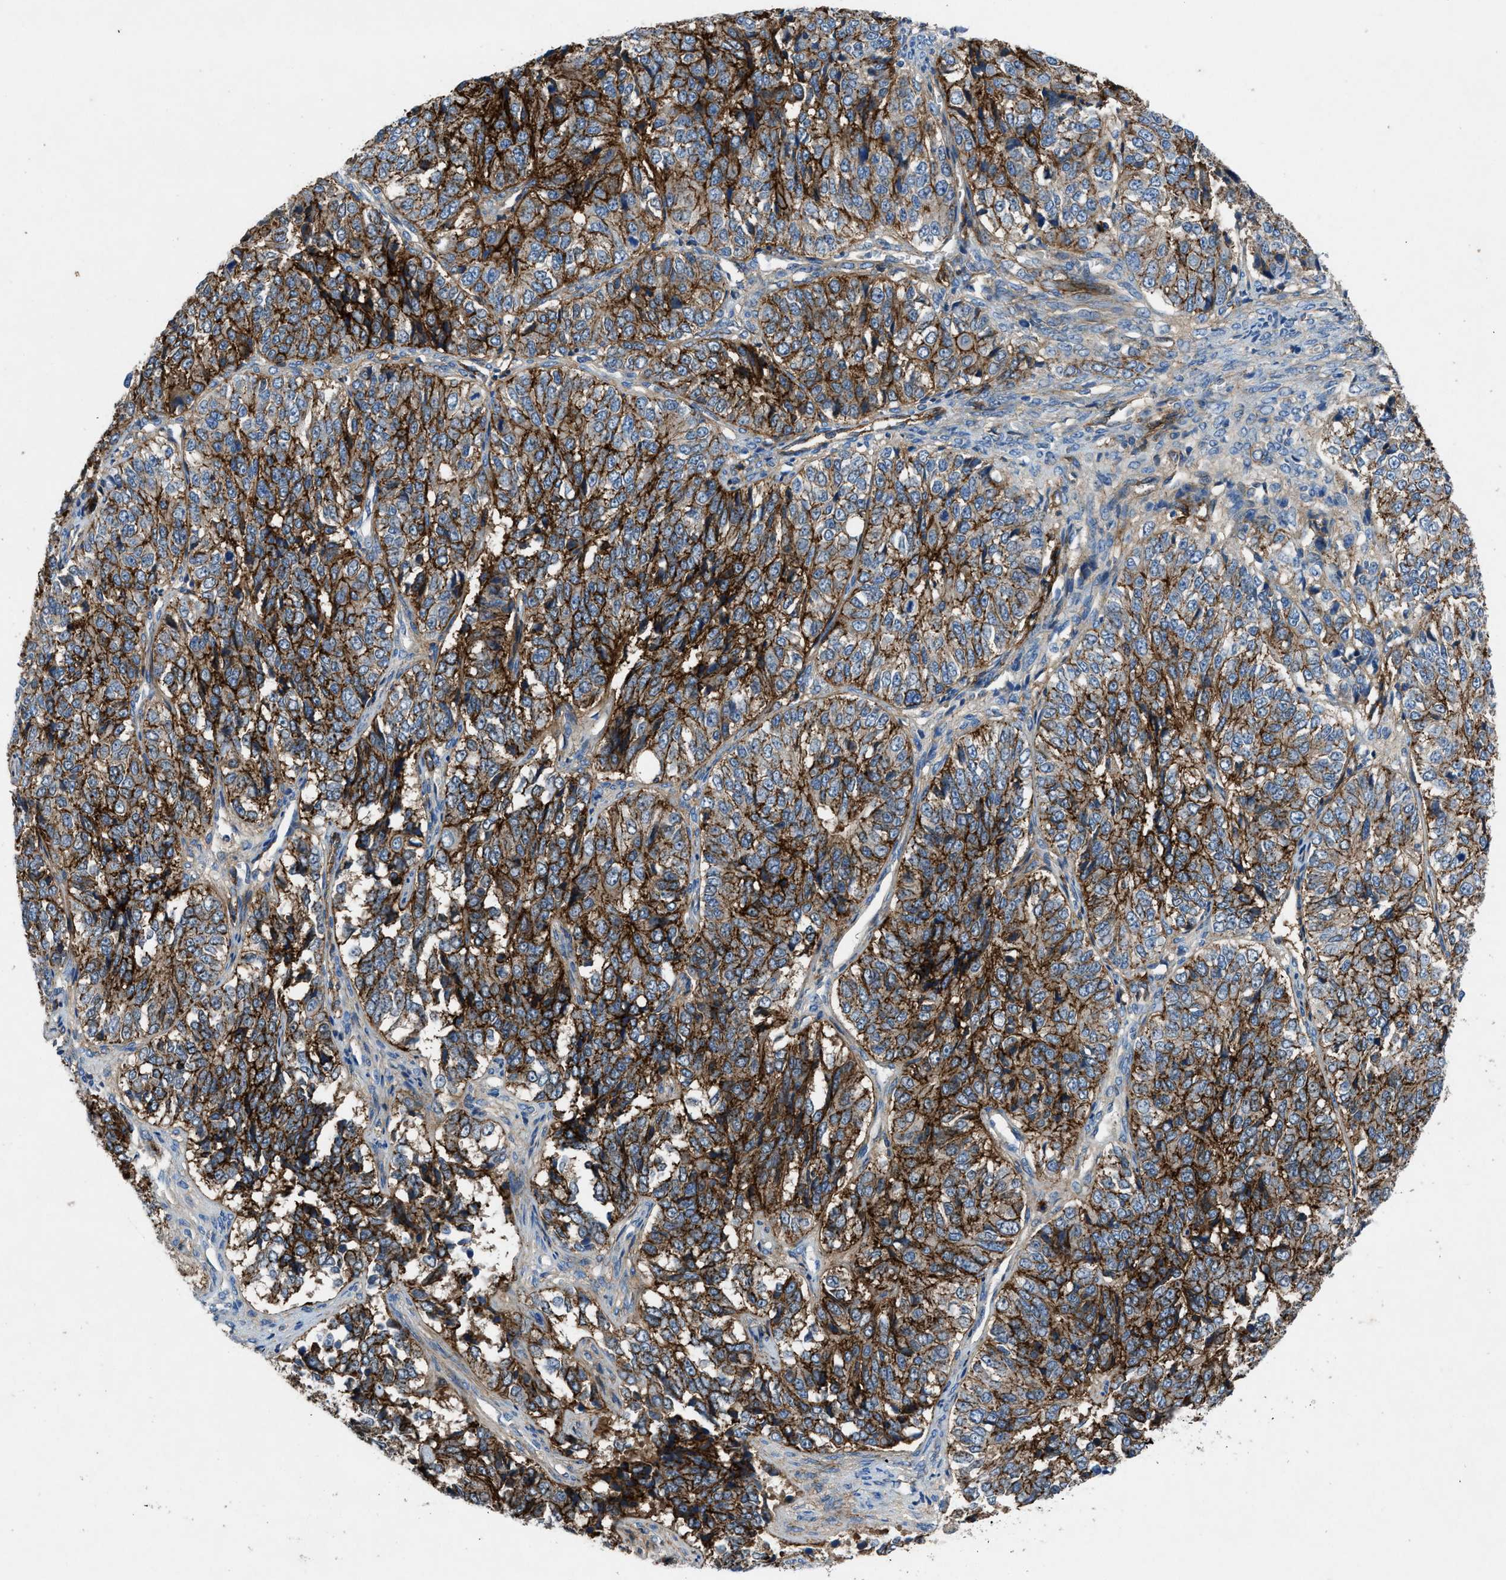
{"staining": {"intensity": "strong", "quantity": ">75%", "location": "cytoplasmic/membranous"}, "tissue": "ovarian cancer", "cell_type": "Tumor cells", "image_type": "cancer", "snomed": [{"axis": "morphology", "description": "Carcinoma, endometroid"}, {"axis": "topography", "description": "Ovary"}], "caption": "IHC histopathology image of neoplastic tissue: ovarian cancer stained using IHC exhibits high levels of strong protein expression localized specifically in the cytoplasmic/membranous of tumor cells, appearing as a cytoplasmic/membranous brown color.", "gene": "PTGFRN", "patient": {"sex": "female", "age": 51}}